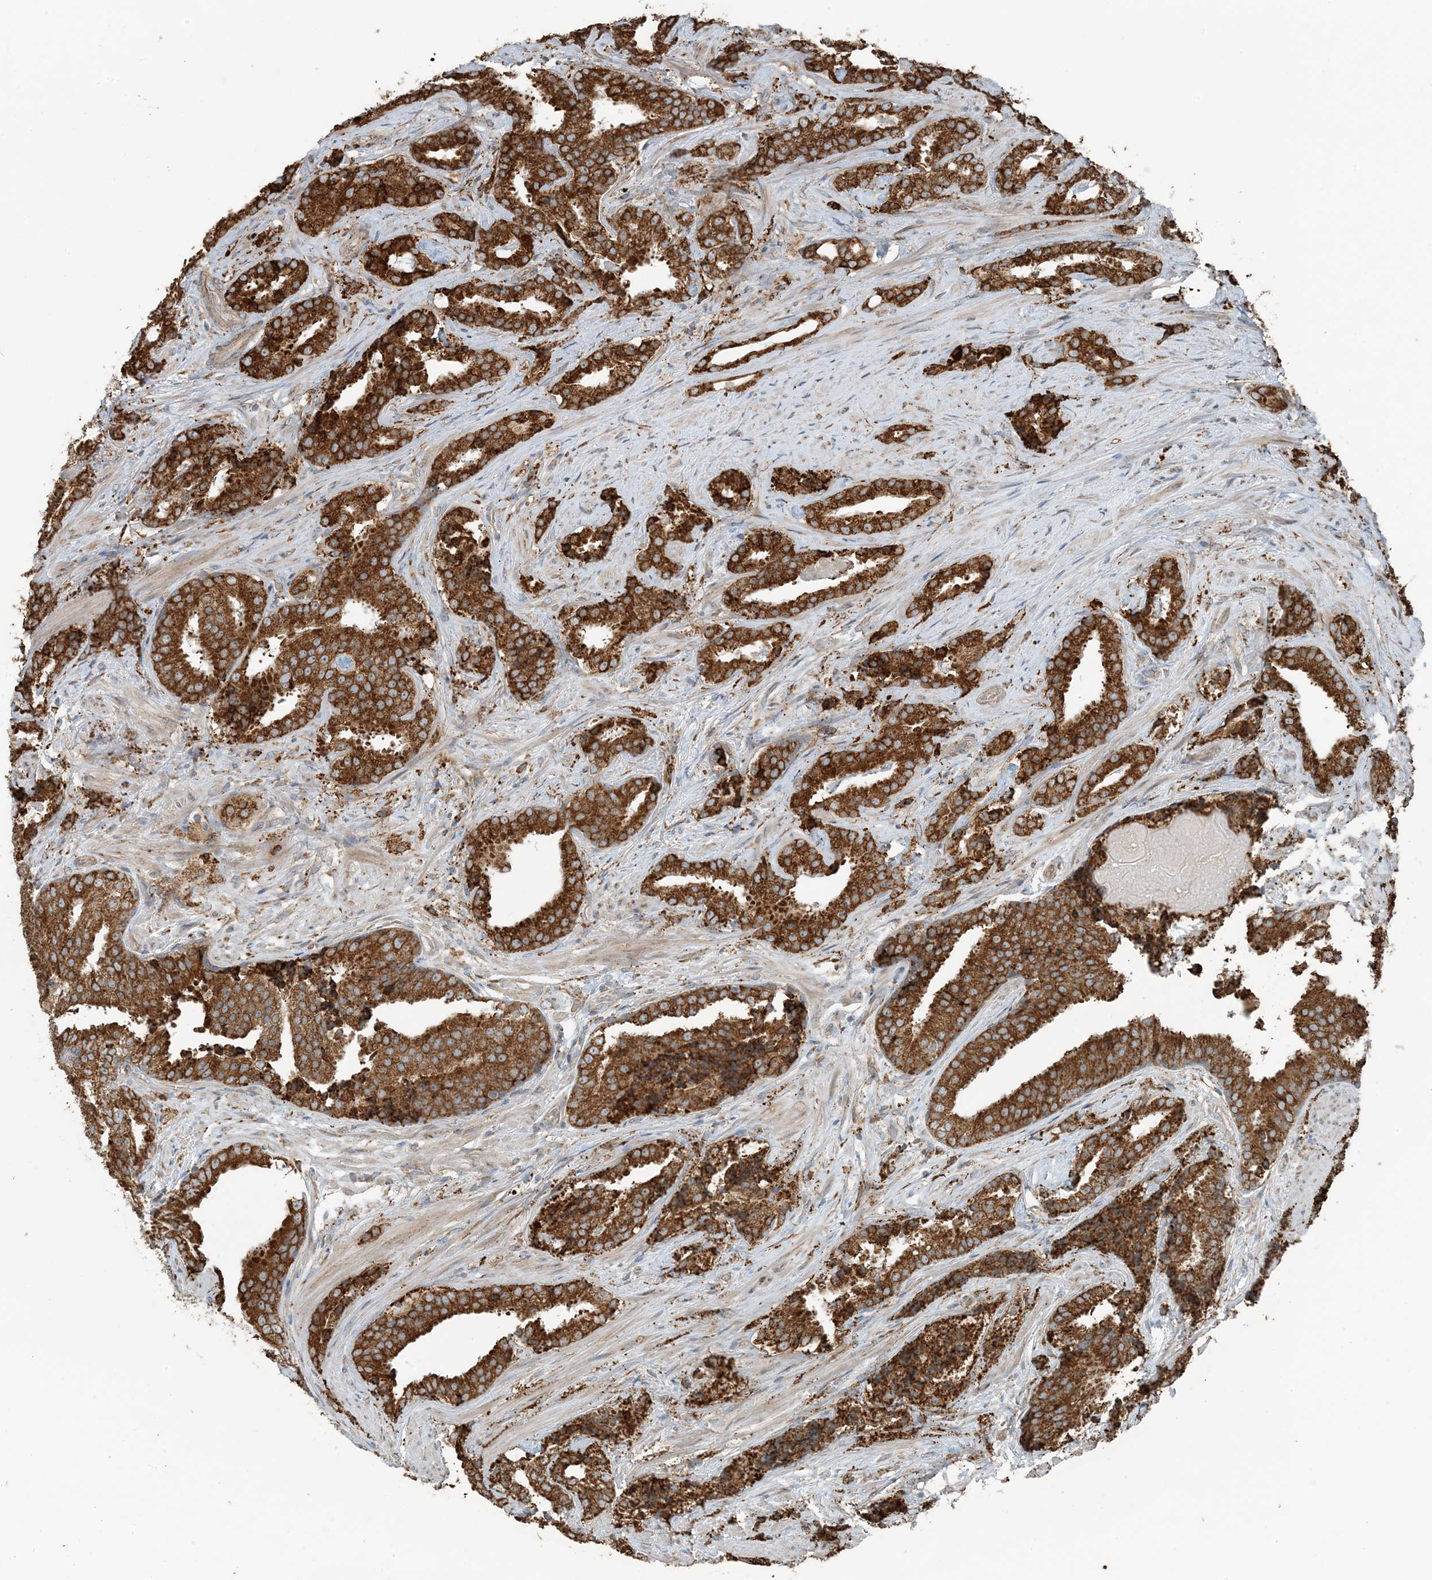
{"staining": {"intensity": "strong", "quantity": ">75%", "location": "cytoplasmic/membranous"}, "tissue": "prostate cancer", "cell_type": "Tumor cells", "image_type": "cancer", "snomed": [{"axis": "morphology", "description": "Adenocarcinoma, Low grade"}, {"axis": "topography", "description": "Prostate"}], "caption": "Prostate low-grade adenocarcinoma stained with immunohistochemistry demonstrates strong cytoplasmic/membranous positivity in about >75% of tumor cells.", "gene": "CERKL", "patient": {"sex": "male", "age": 67}}